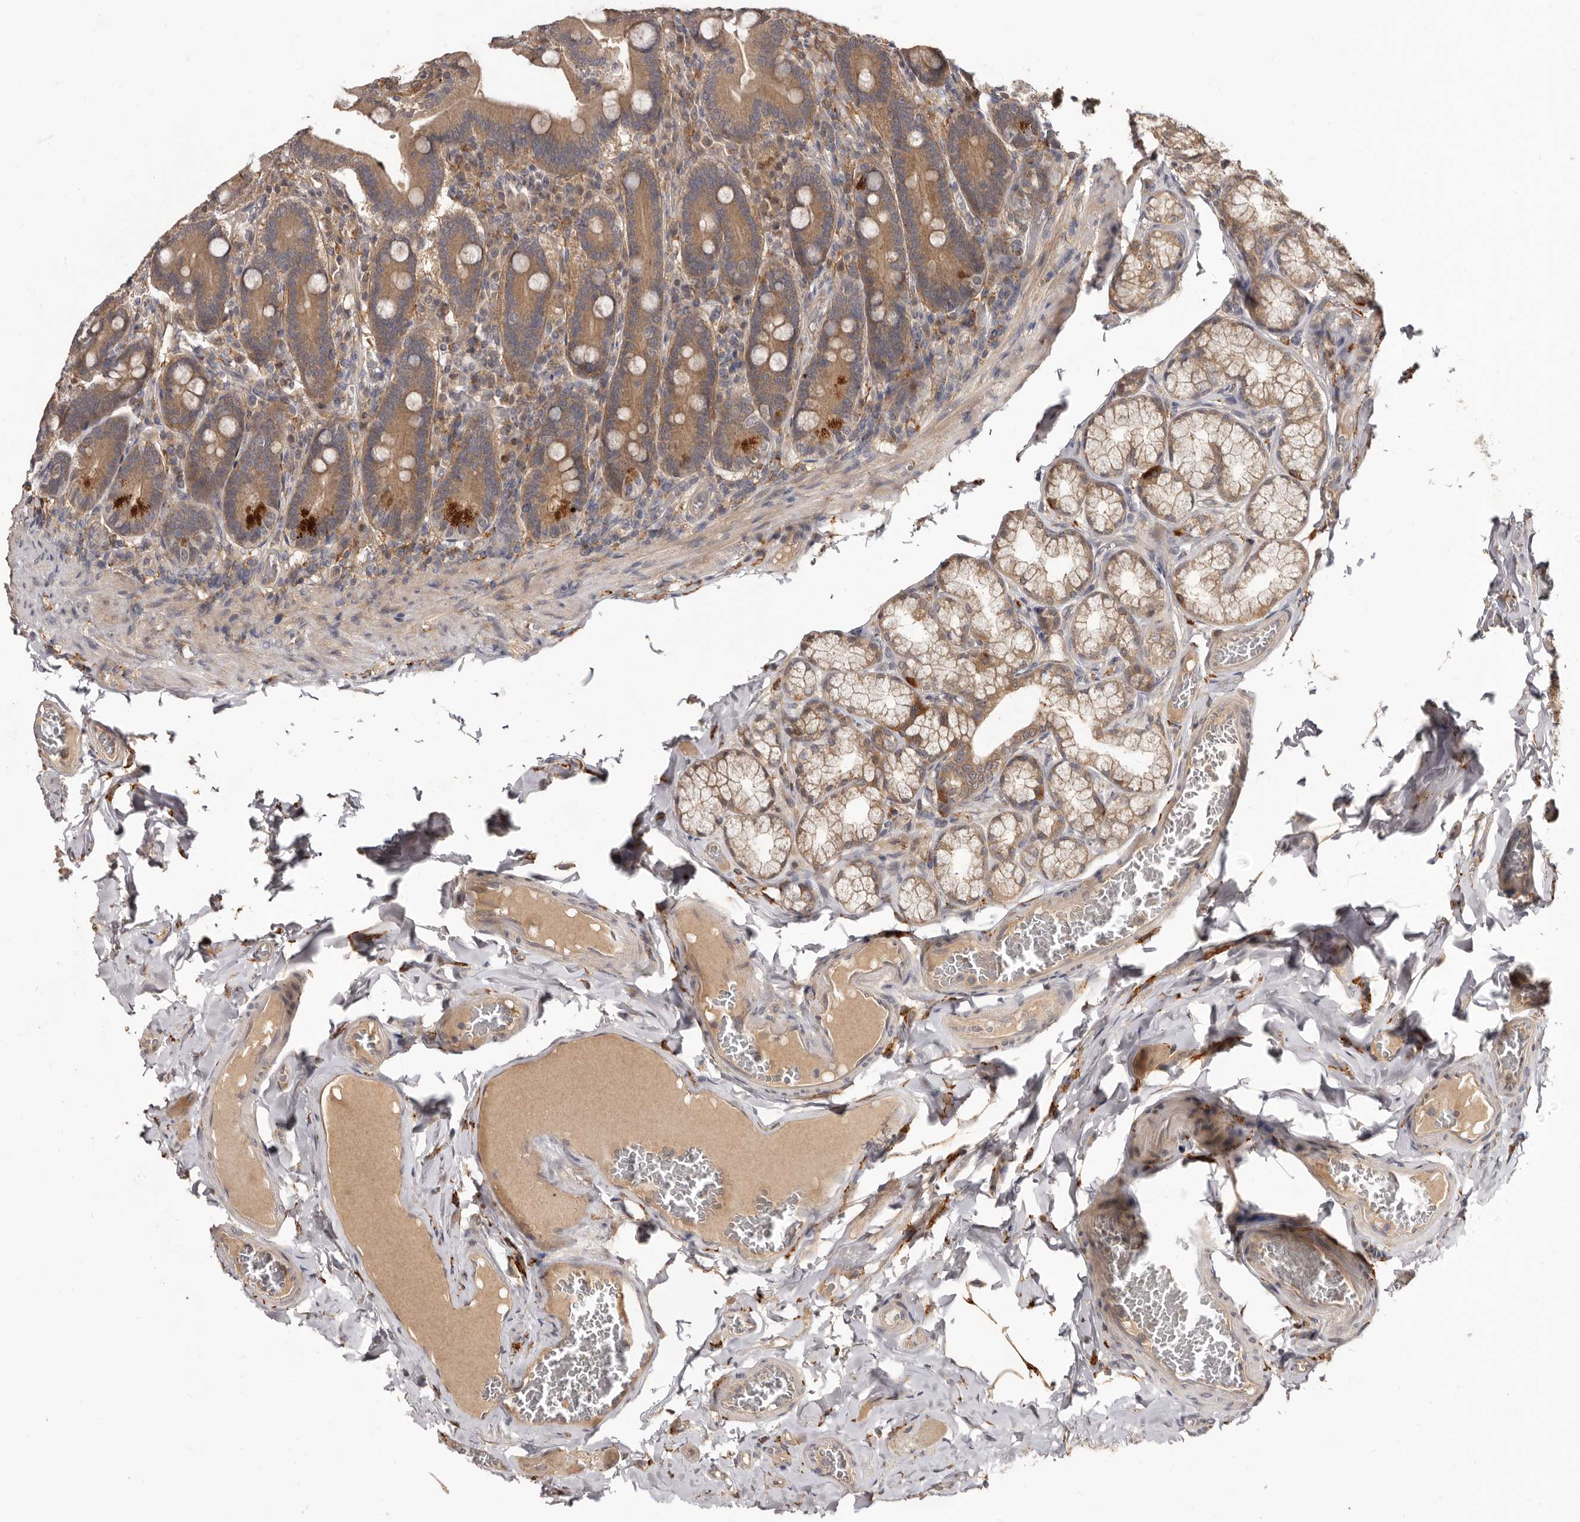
{"staining": {"intensity": "moderate", "quantity": ">75%", "location": "cytoplasmic/membranous"}, "tissue": "duodenum", "cell_type": "Glandular cells", "image_type": "normal", "snomed": [{"axis": "morphology", "description": "Normal tissue, NOS"}, {"axis": "topography", "description": "Duodenum"}], "caption": "DAB (3,3'-diaminobenzidine) immunohistochemical staining of unremarkable human duodenum exhibits moderate cytoplasmic/membranous protein positivity in approximately >75% of glandular cells.", "gene": "INAVA", "patient": {"sex": "female", "age": 62}}